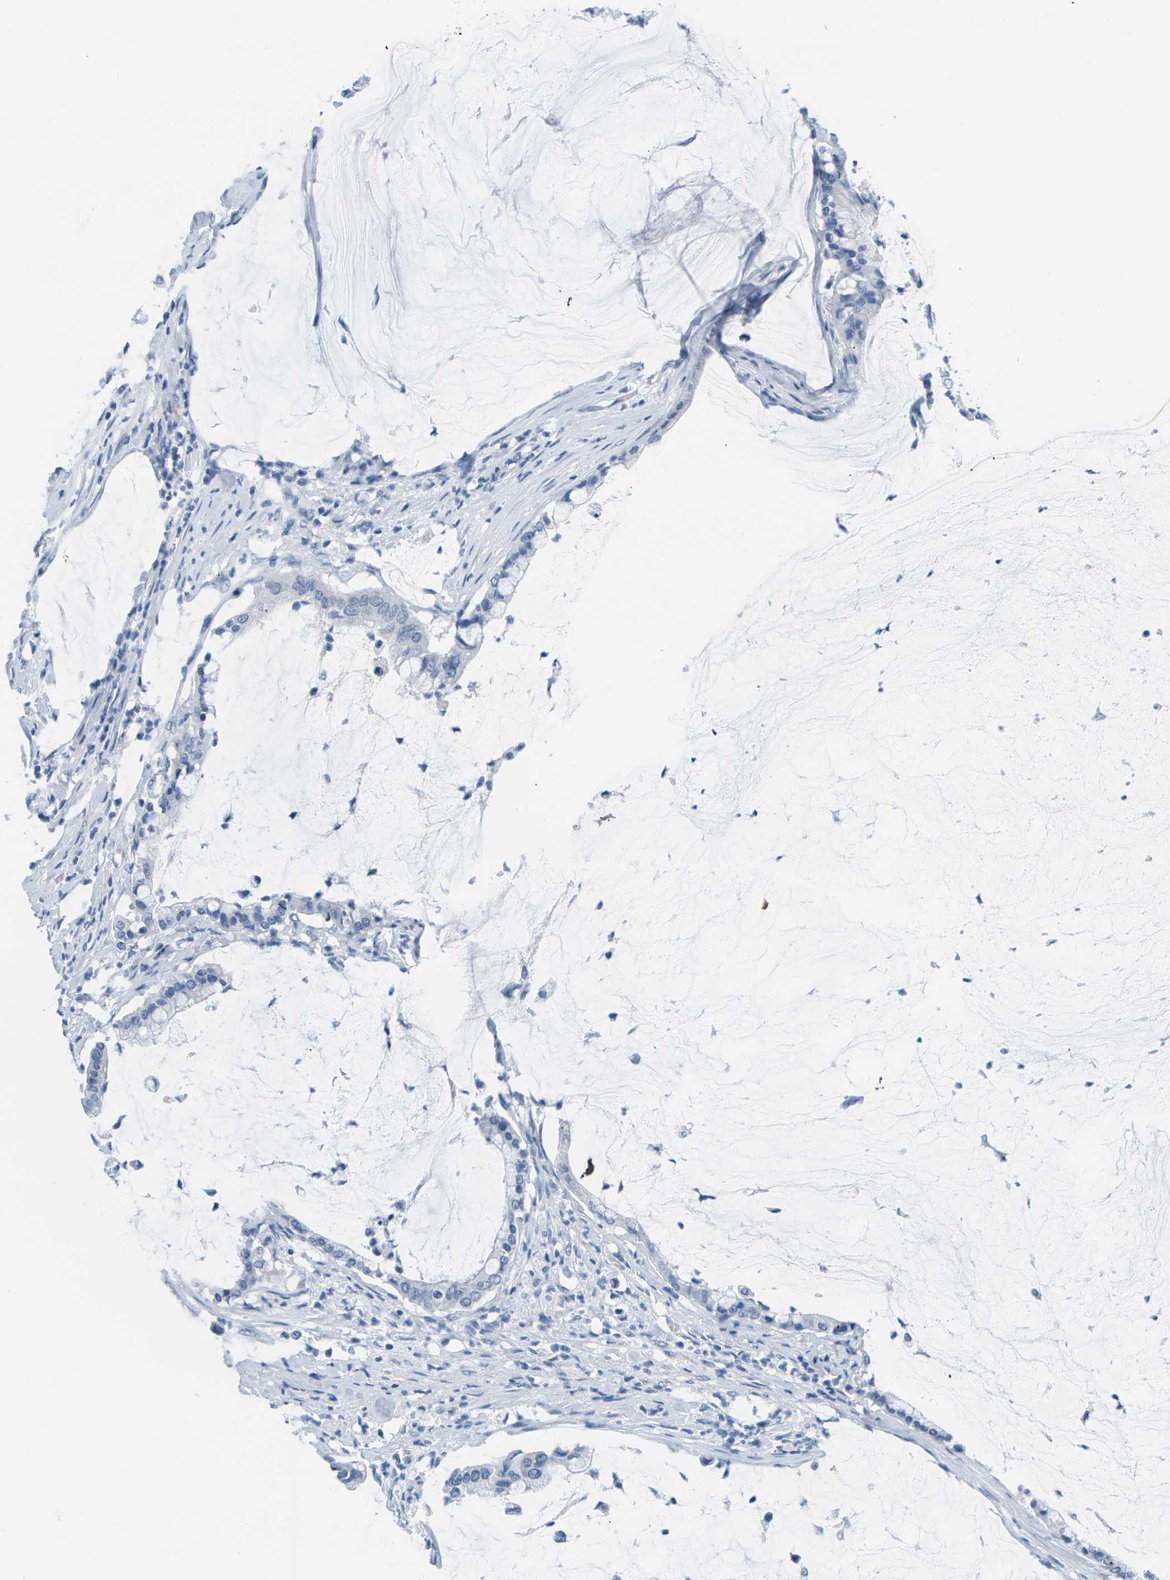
{"staining": {"intensity": "negative", "quantity": "none", "location": "none"}, "tissue": "pancreatic cancer", "cell_type": "Tumor cells", "image_type": "cancer", "snomed": [{"axis": "morphology", "description": "Adenocarcinoma, NOS"}, {"axis": "topography", "description": "Pancreas"}], "caption": "The immunohistochemistry (IHC) image has no significant staining in tumor cells of pancreatic adenocarcinoma tissue. The staining was performed using DAB to visualize the protein expression in brown, while the nuclei were stained in blue with hematoxylin (Magnification: 20x).", "gene": "CTAG1A", "patient": {"sex": "male", "age": 41}}